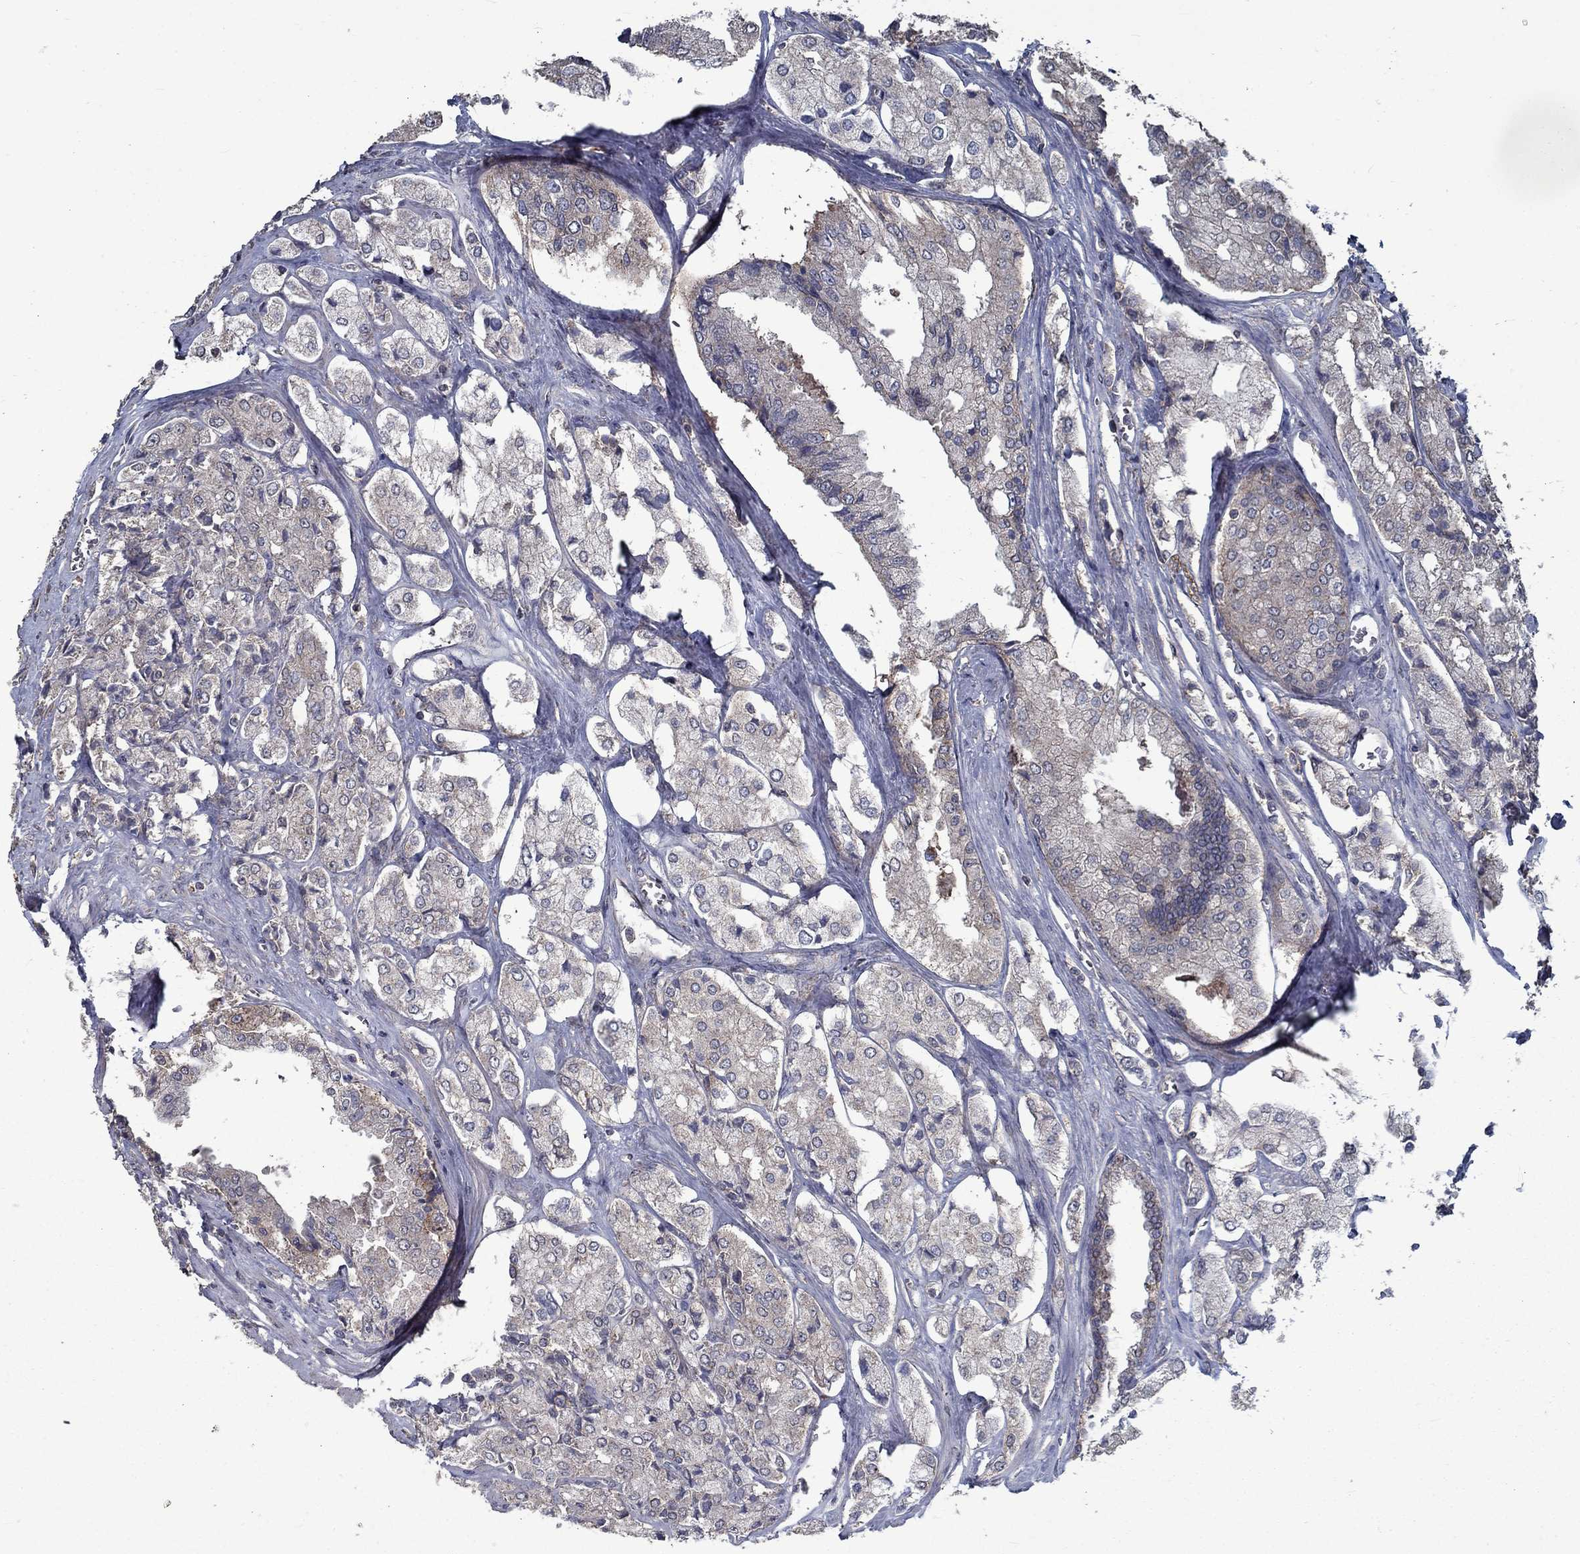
{"staining": {"intensity": "moderate", "quantity": "<25%", "location": "cytoplasmic/membranous"}, "tissue": "prostate cancer", "cell_type": "Tumor cells", "image_type": "cancer", "snomed": [{"axis": "morphology", "description": "Adenocarcinoma, NOS"}, {"axis": "topography", "description": "Prostate and seminal vesicle, NOS"}, {"axis": "topography", "description": "Prostate"}], "caption": "Prostate cancer (adenocarcinoma) tissue demonstrates moderate cytoplasmic/membranous positivity in approximately <25% of tumor cells (DAB = brown stain, brightfield microscopy at high magnification).", "gene": "SLC44A1", "patient": {"sex": "male", "age": 67}}